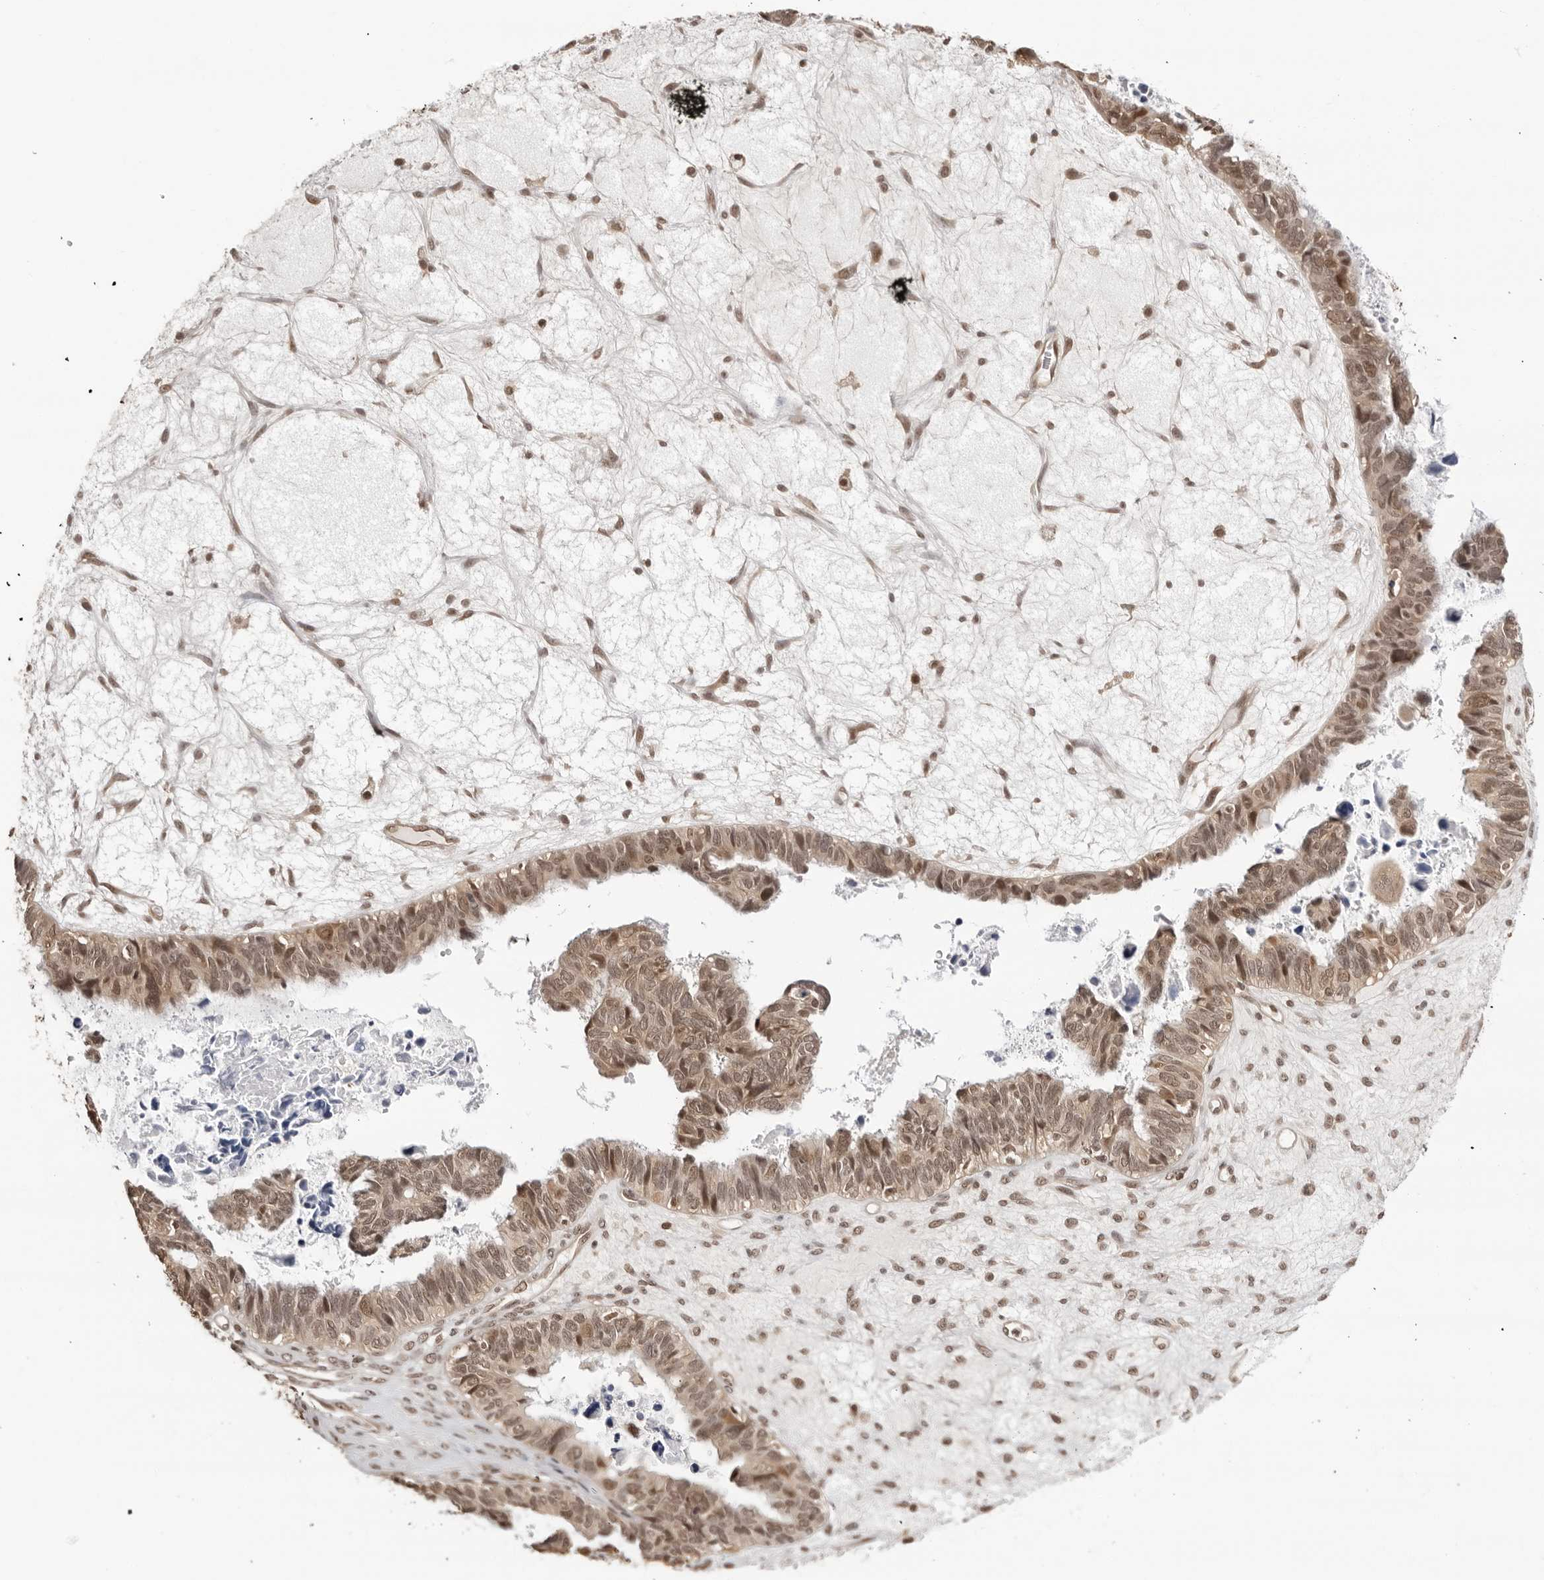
{"staining": {"intensity": "moderate", "quantity": ">75%", "location": "cytoplasmic/membranous,nuclear"}, "tissue": "ovarian cancer", "cell_type": "Tumor cells", "image_type": "cancer", "snomed": [{"axis": "morphology", "description": "Cystadenocarcinoma, serous, NOS"}, {"axis": "topography", "description": "Ovary"}], "caption": "The immunohistochemical stain highlights moderate cytoplasmic/membranous and nuclear expression in tumor cells of ovarian cancer tissue.", "gene": "SDE2", "patient": {"sex": "female", "age": 79}}